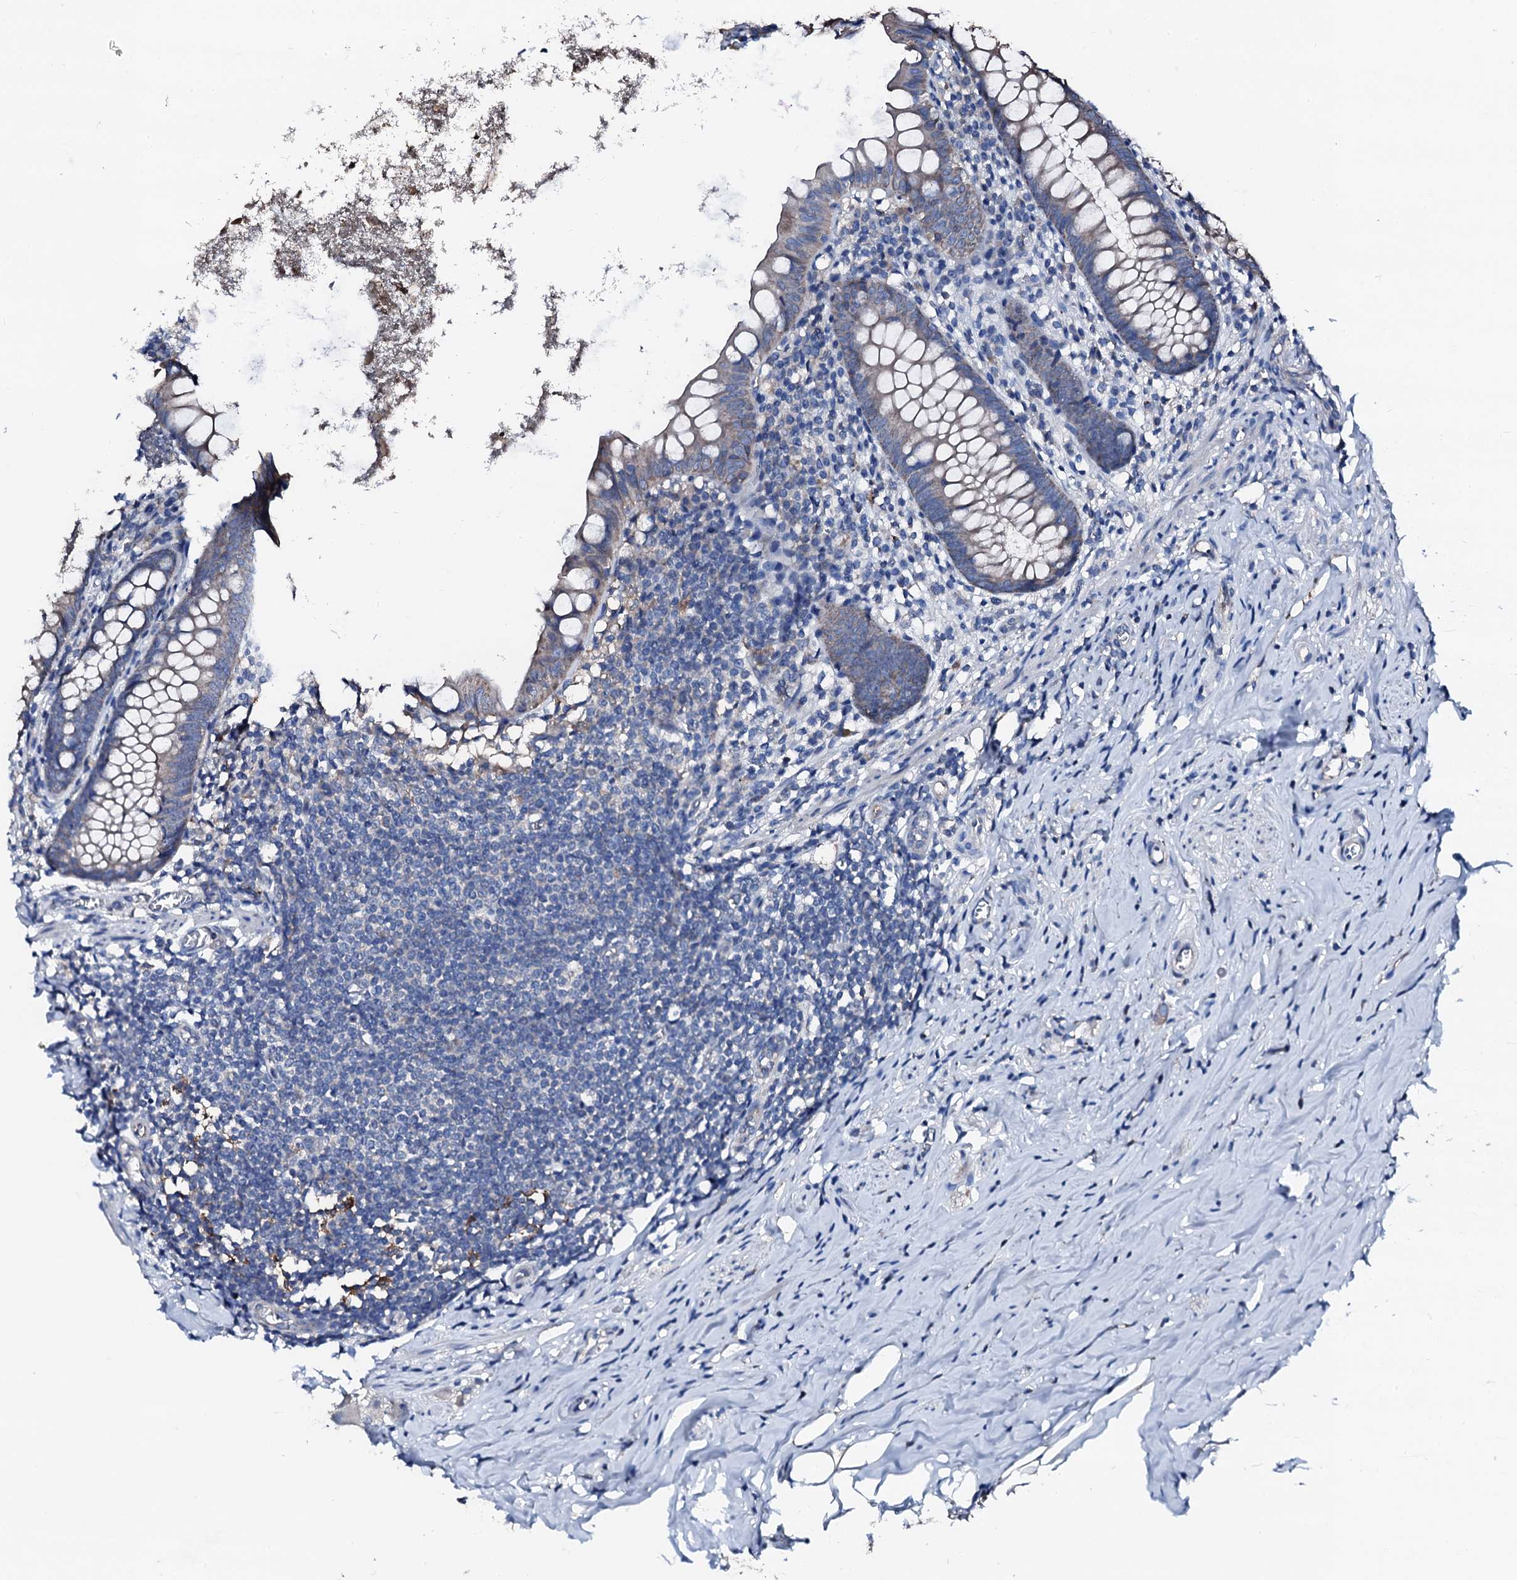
{"staining": {"intensity": "weak", "quantity": "25%-75%", "location": "cytoplasmic/membranous"}, "tissue": "appendix", "cell_type": "Glandular cells", "image_type": "normal", "snomed": [{"axis": "morphology", "description": "Normal tissue, NOS"}, {"axis": "topography", "description": "Appendix"}], "caption": "Appendix stained with DAB immunohistochemistry reveals low levels of weak cytoplasmic/membranous positivity in about 25%-75% of glandular cells.", "gene": "TRAFD1", "patient": {"sex": "female", "age": 51}}